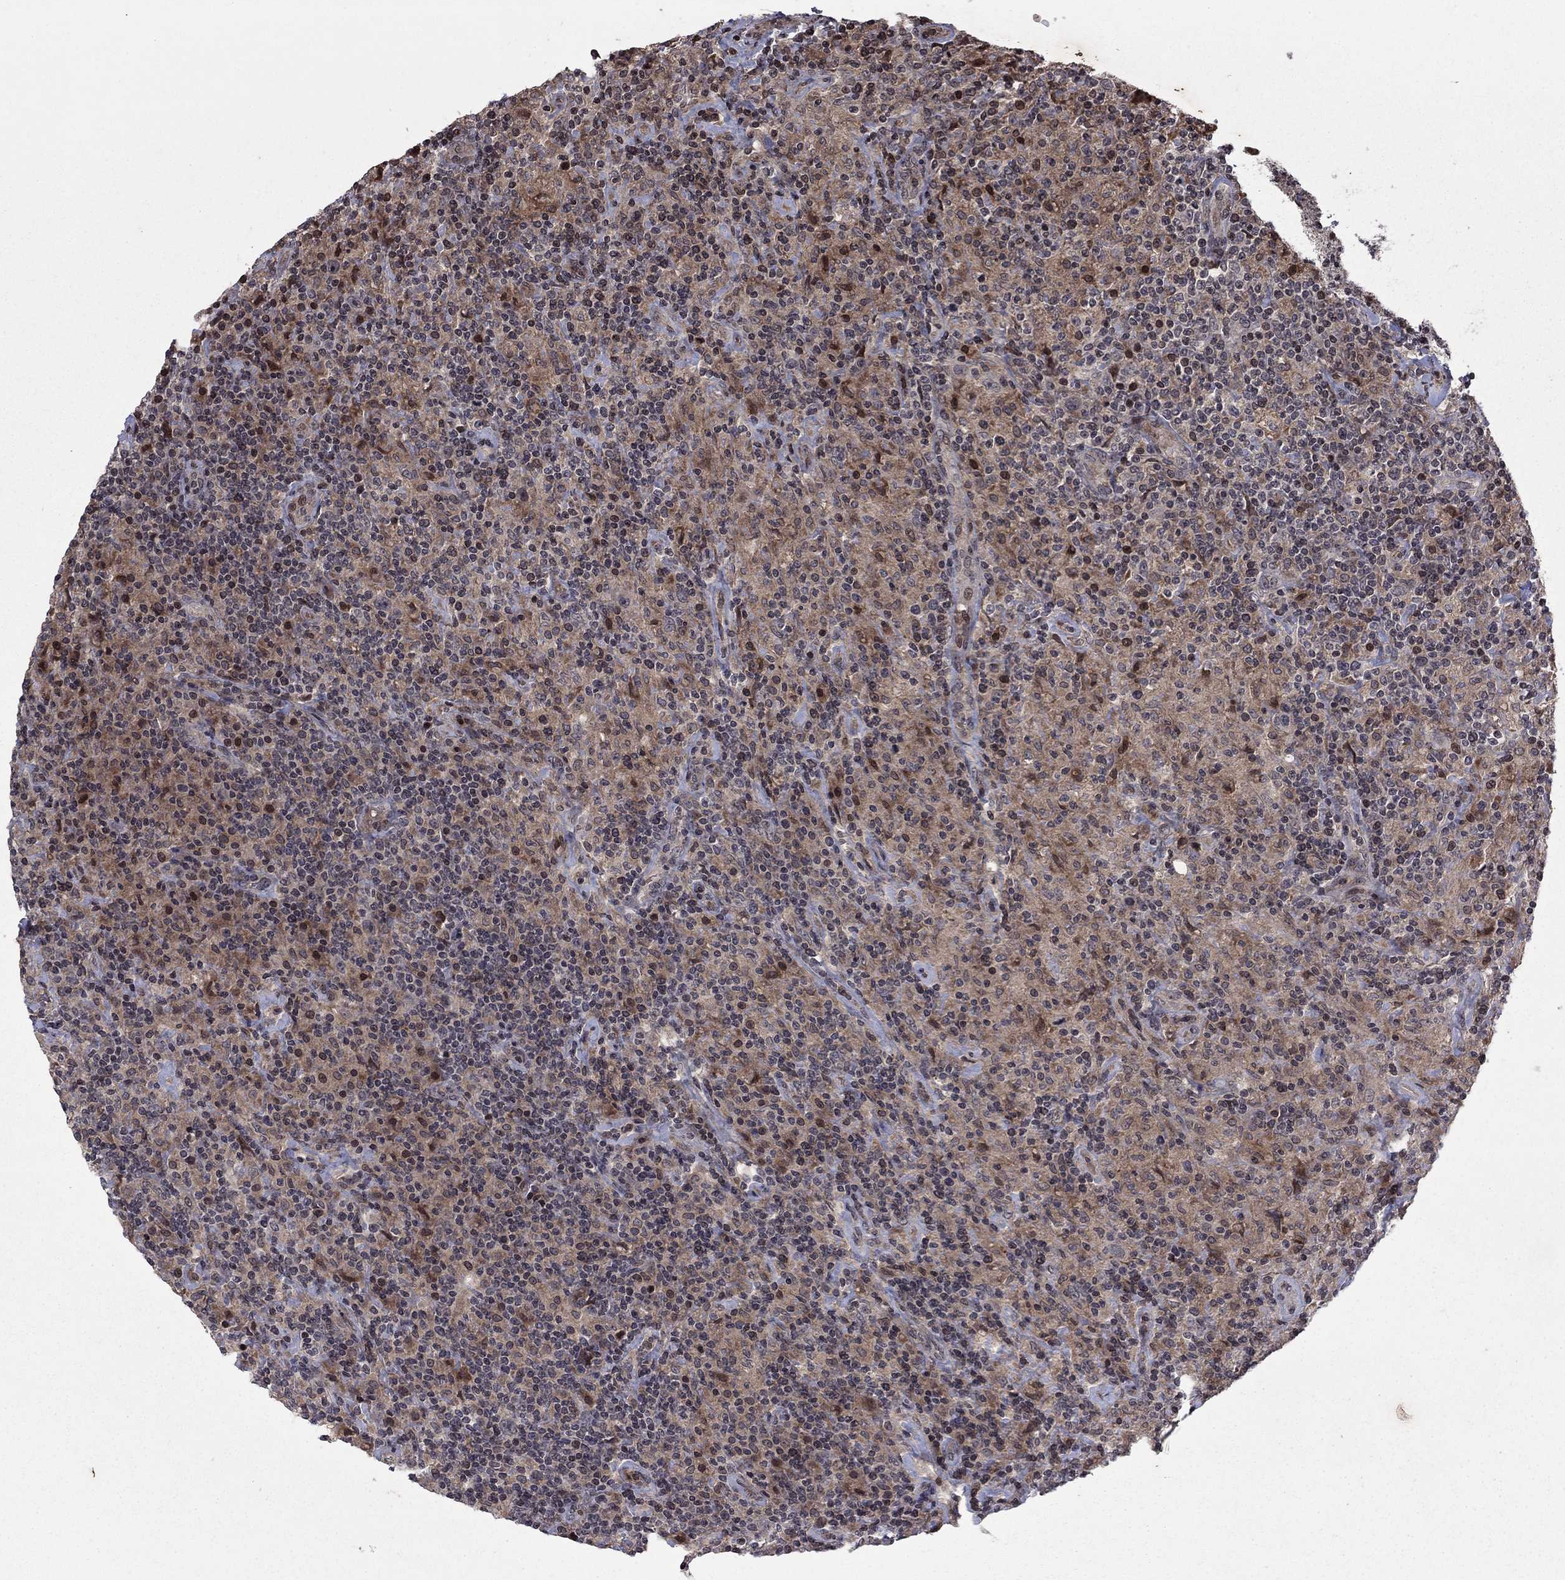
{"staining": {"intensity": "negative", "quantity": "none", "location": "none"}, "tissue": "lymphoma", "cell_type": "Tumor cells", "image_type": "cancer", "snomed": [{"axis": "morphology", "description": "Hodgkin's disease, NOS"}, {"axis": "topography", "description": "Lymph node"}], "caption": "Human Hodgkin's disease stained for a protein using immunohistochemistry (IHC) reveals no positivity in tumor cells.", "gene": "SORBS1", "patient": {"sex": "male", "age": 70}}